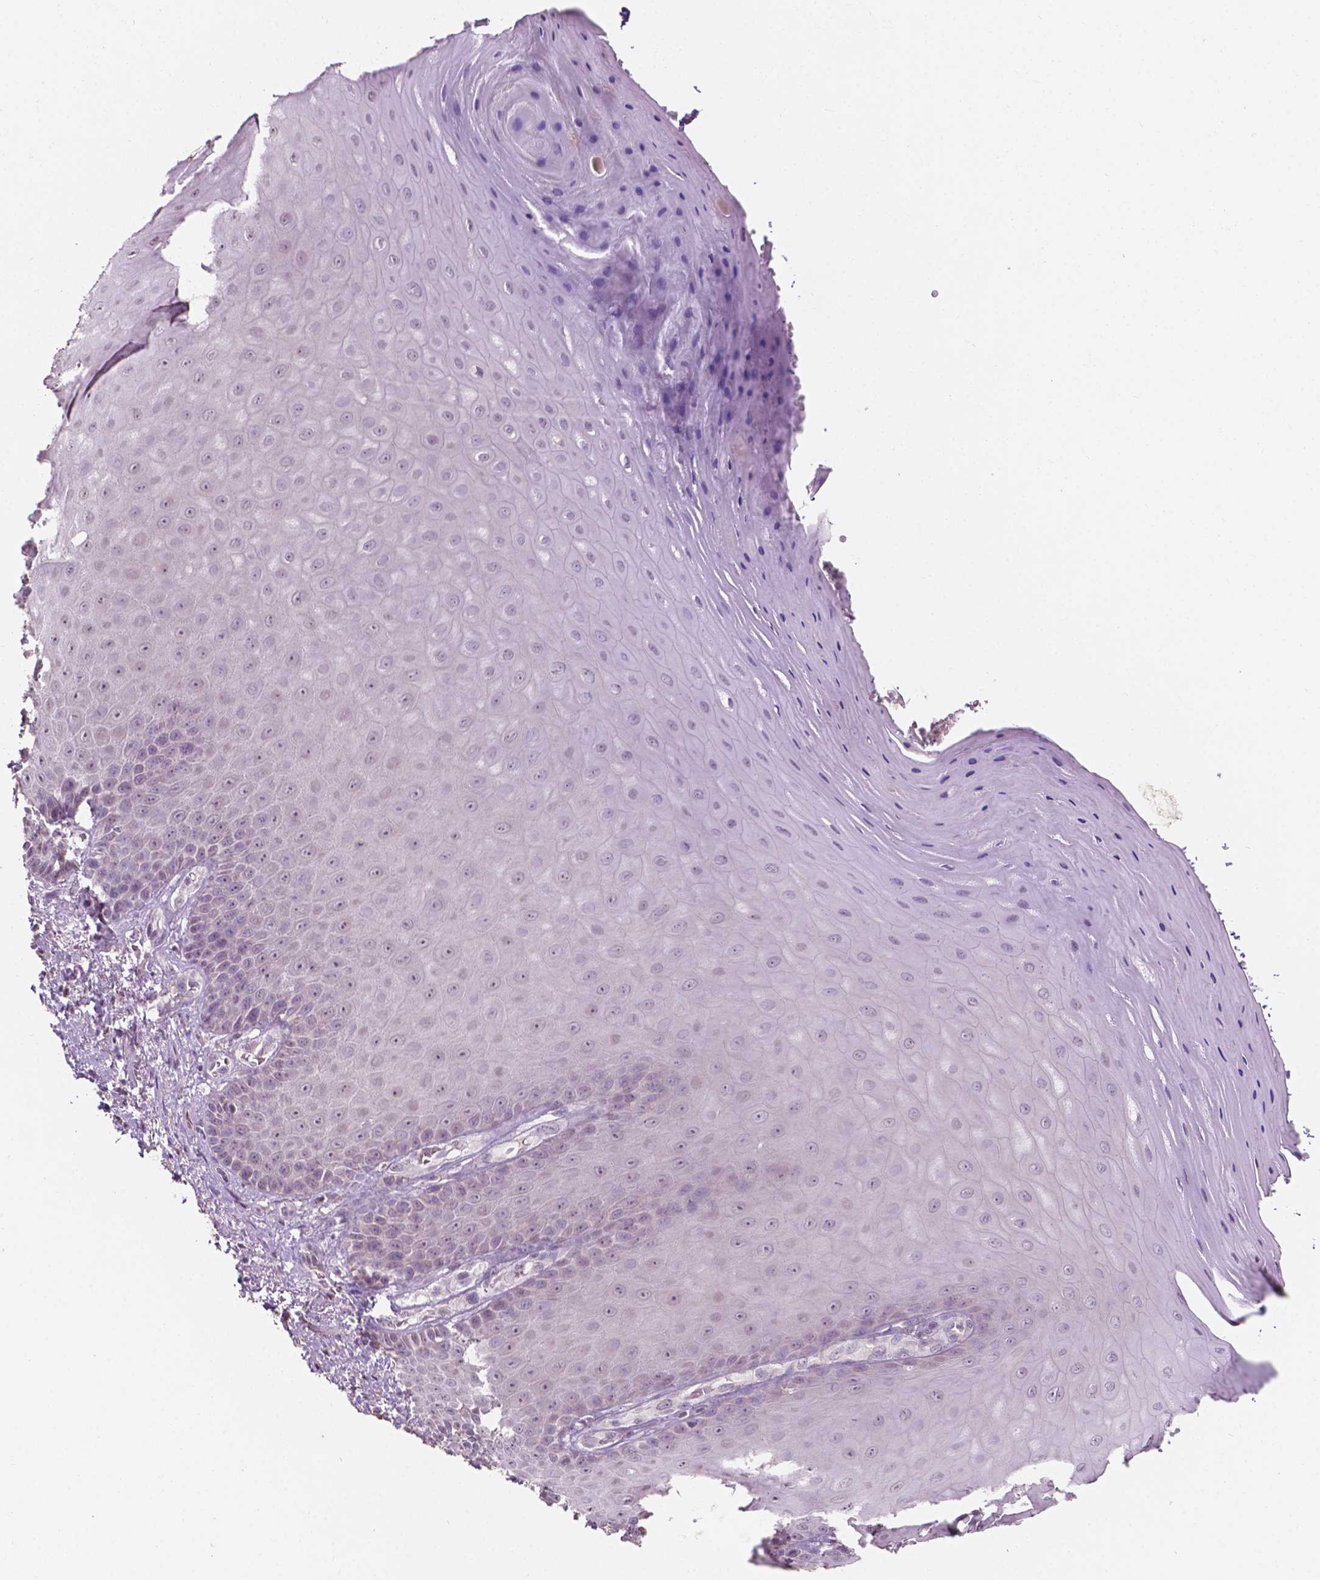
{"staining": {"intensity": "moderate", "quantity": "<25%", "location": "cytoplasmic/membranous"}, "tissue": "vagina", "cell_type": "Squamous epithelial cells", "image_type": "normal", "snomed": [{"axis": "morphology", "description": "Normal tissue, NOS"}, {"axis": "topography", "description": "Vagina"}], "caption": "About <25% of squamous epithelial cells in normal human vagina exhibit moderate cytoplasmic/membranous protein positivity as visualized by brown immunohistochemical staining.", "gene": "NOS1AP", "patient": {"sex": "female", "age": 83}}